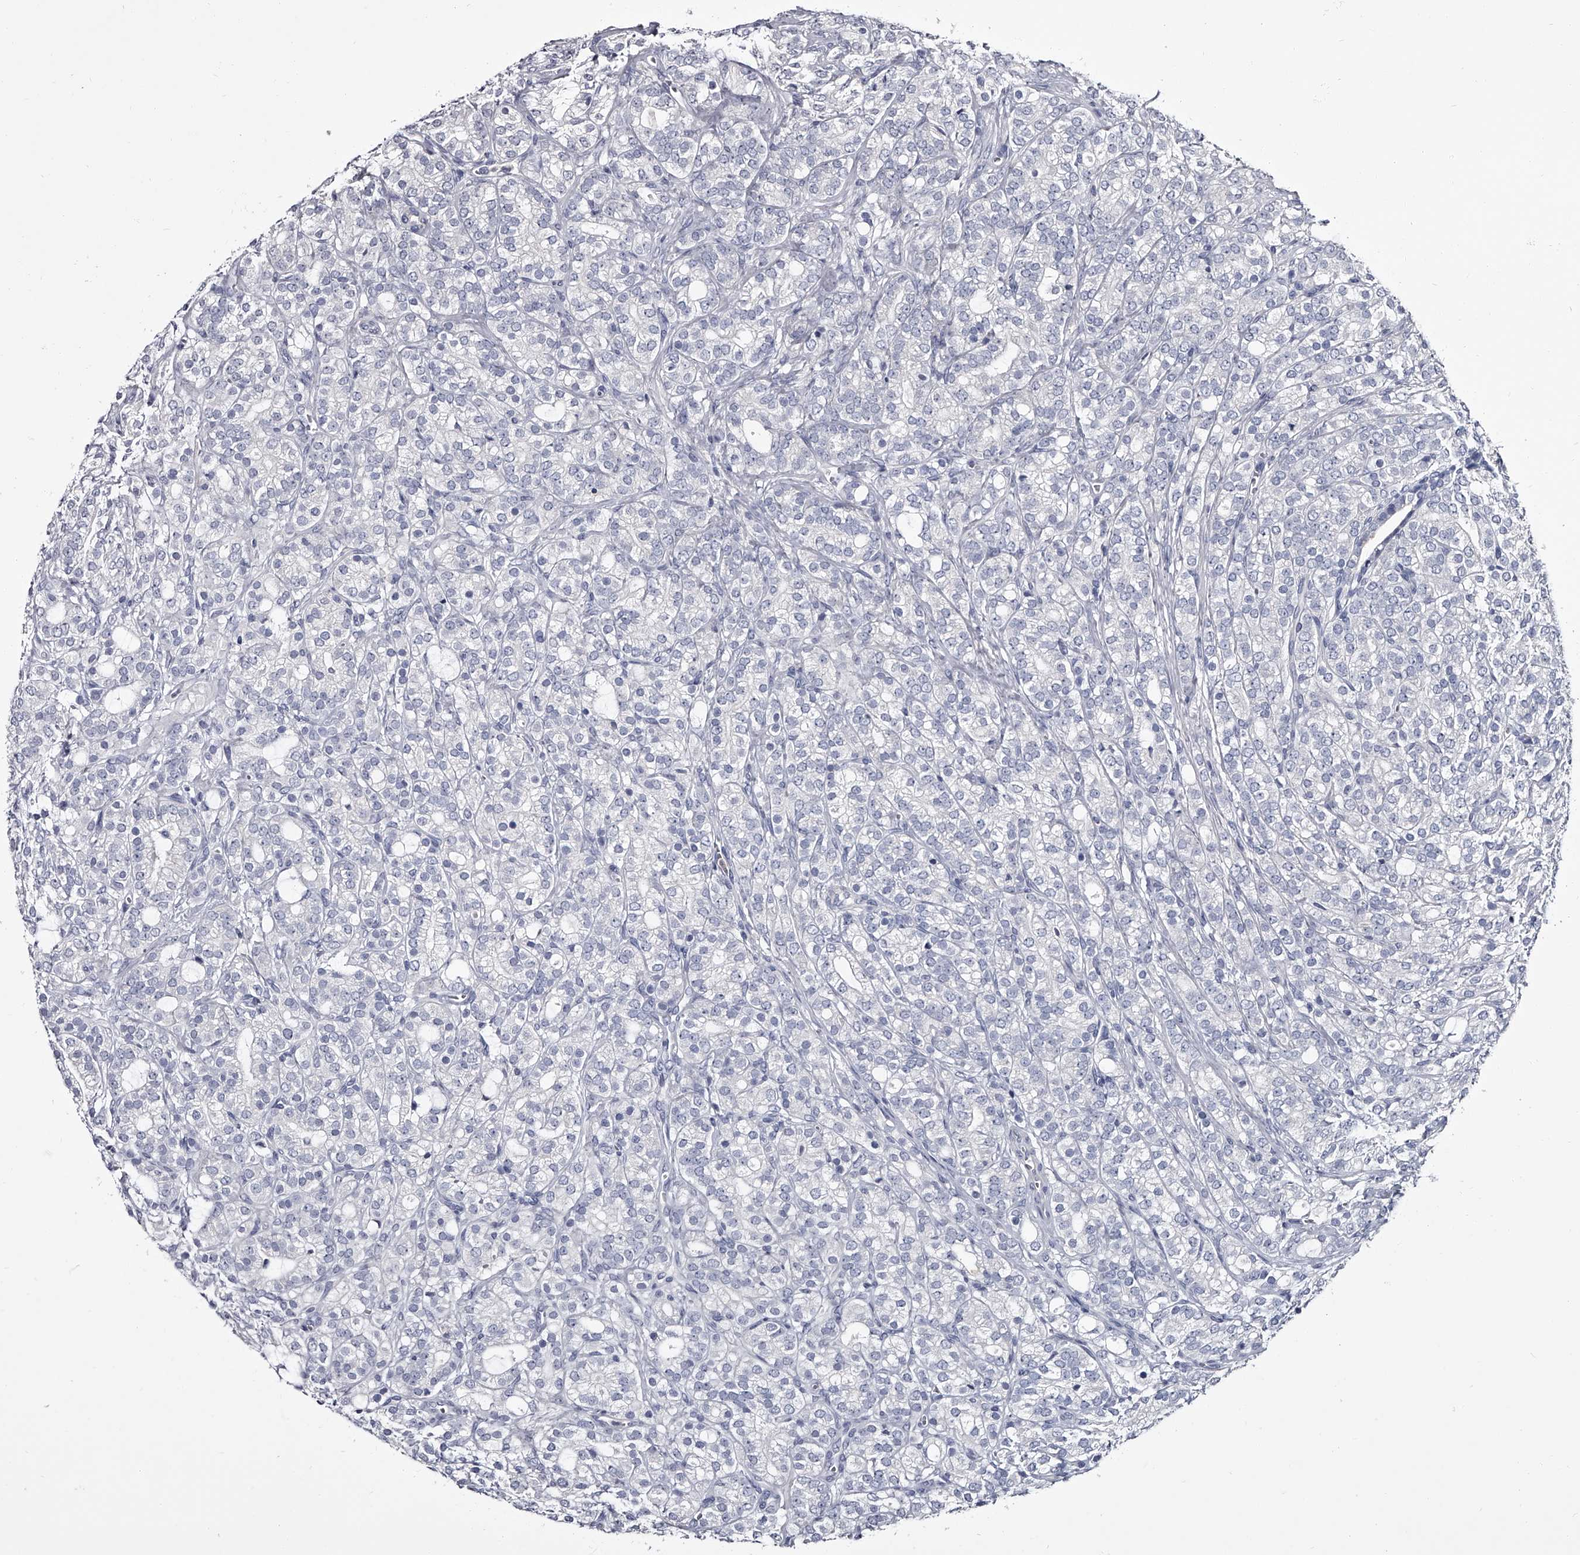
{"staining": {"intensity": "negative", "quantity": "none", "location": "none"}, "tissue": "prostate cancer", "cell_type": "Tumor cells", "image_type": "cancer", "snomed": [{"axis": "morphology", "description": "Adenocarcinoma, High grade"}, {"axis": "topography", "description": "Prostate"}], "caption": "Tumor cells show no significant protein expression in prostate cancer (high-grade adenocarcinoma). (Immunohistochemistry, brightfield microscopy, high magnification).", "gene": "GAPVD1", "patient": {"sex": "male", "age": 57}}